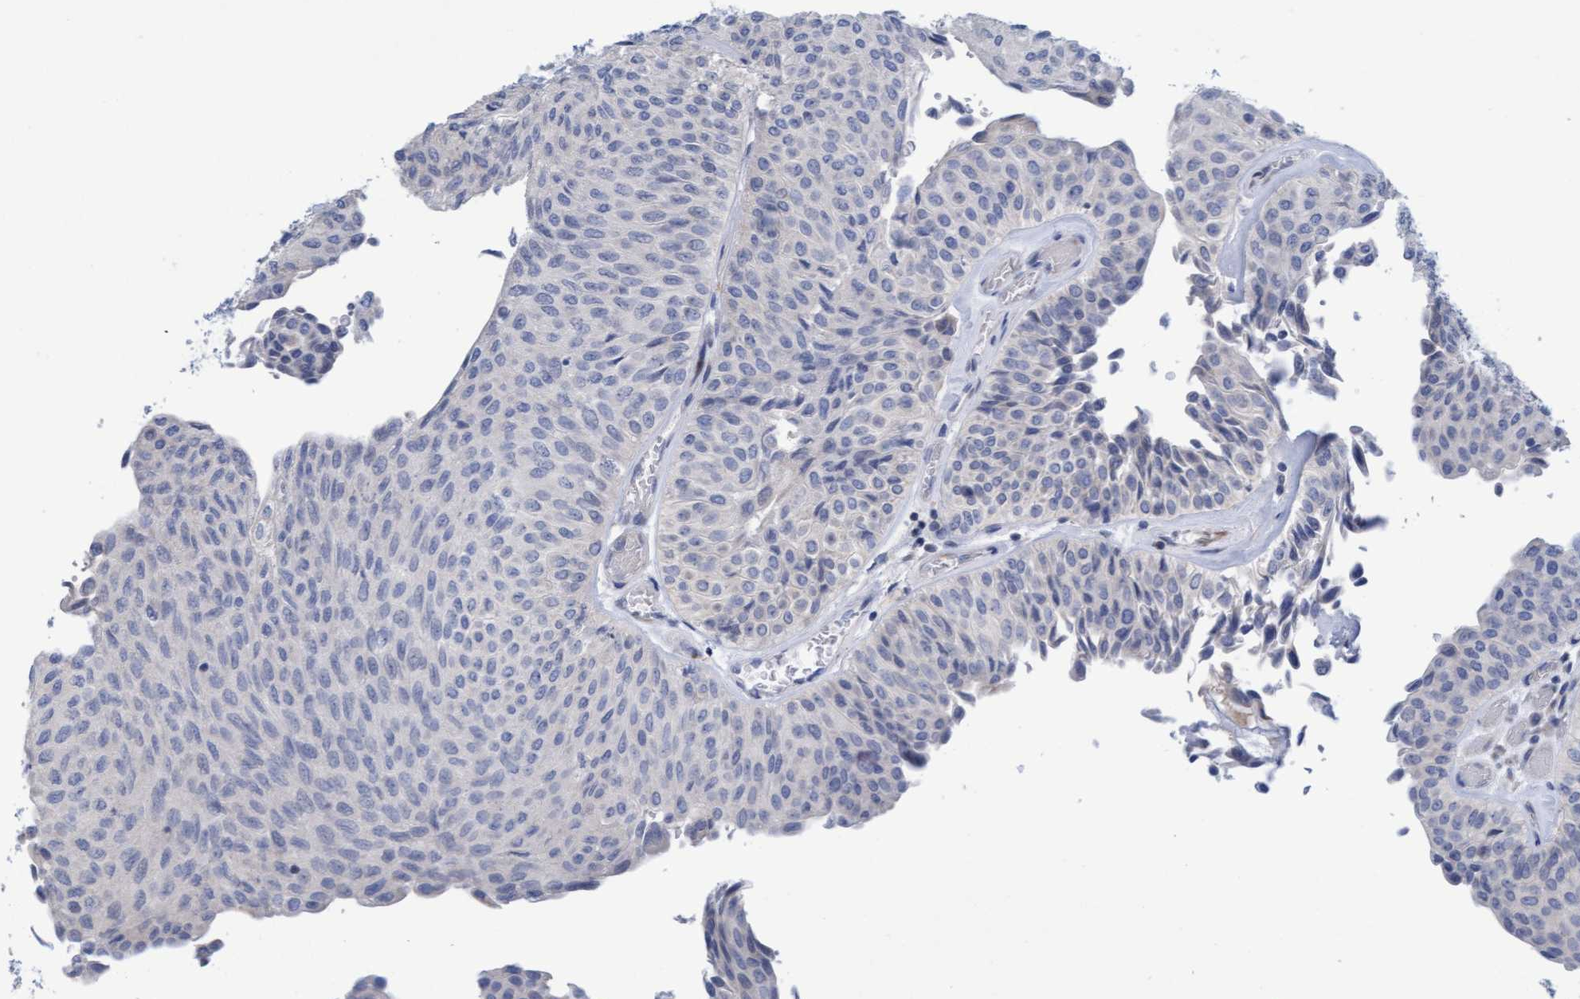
{"staining": {"intensity": "negative", "quantity": "none", "location": "none"}, "tissue": "urothelial cancer", "cell_type": "Tumor cells", "image_type": "cancer", "snomed": [{"axis": "morphology", "description": "Urothelial carcinoma, Low grade"}, {"axis": "topography", "description": "Urinary bladder"}], "caption": "Tumor cells show no significant protein positivity in low-grade urothelial carcinoma. (DAB (3,3'-diaminobenzidine) immunohistochemistry, high magnification).", "gene": "SLC28A3", "patient": {"sex": "male", "age": 78}}